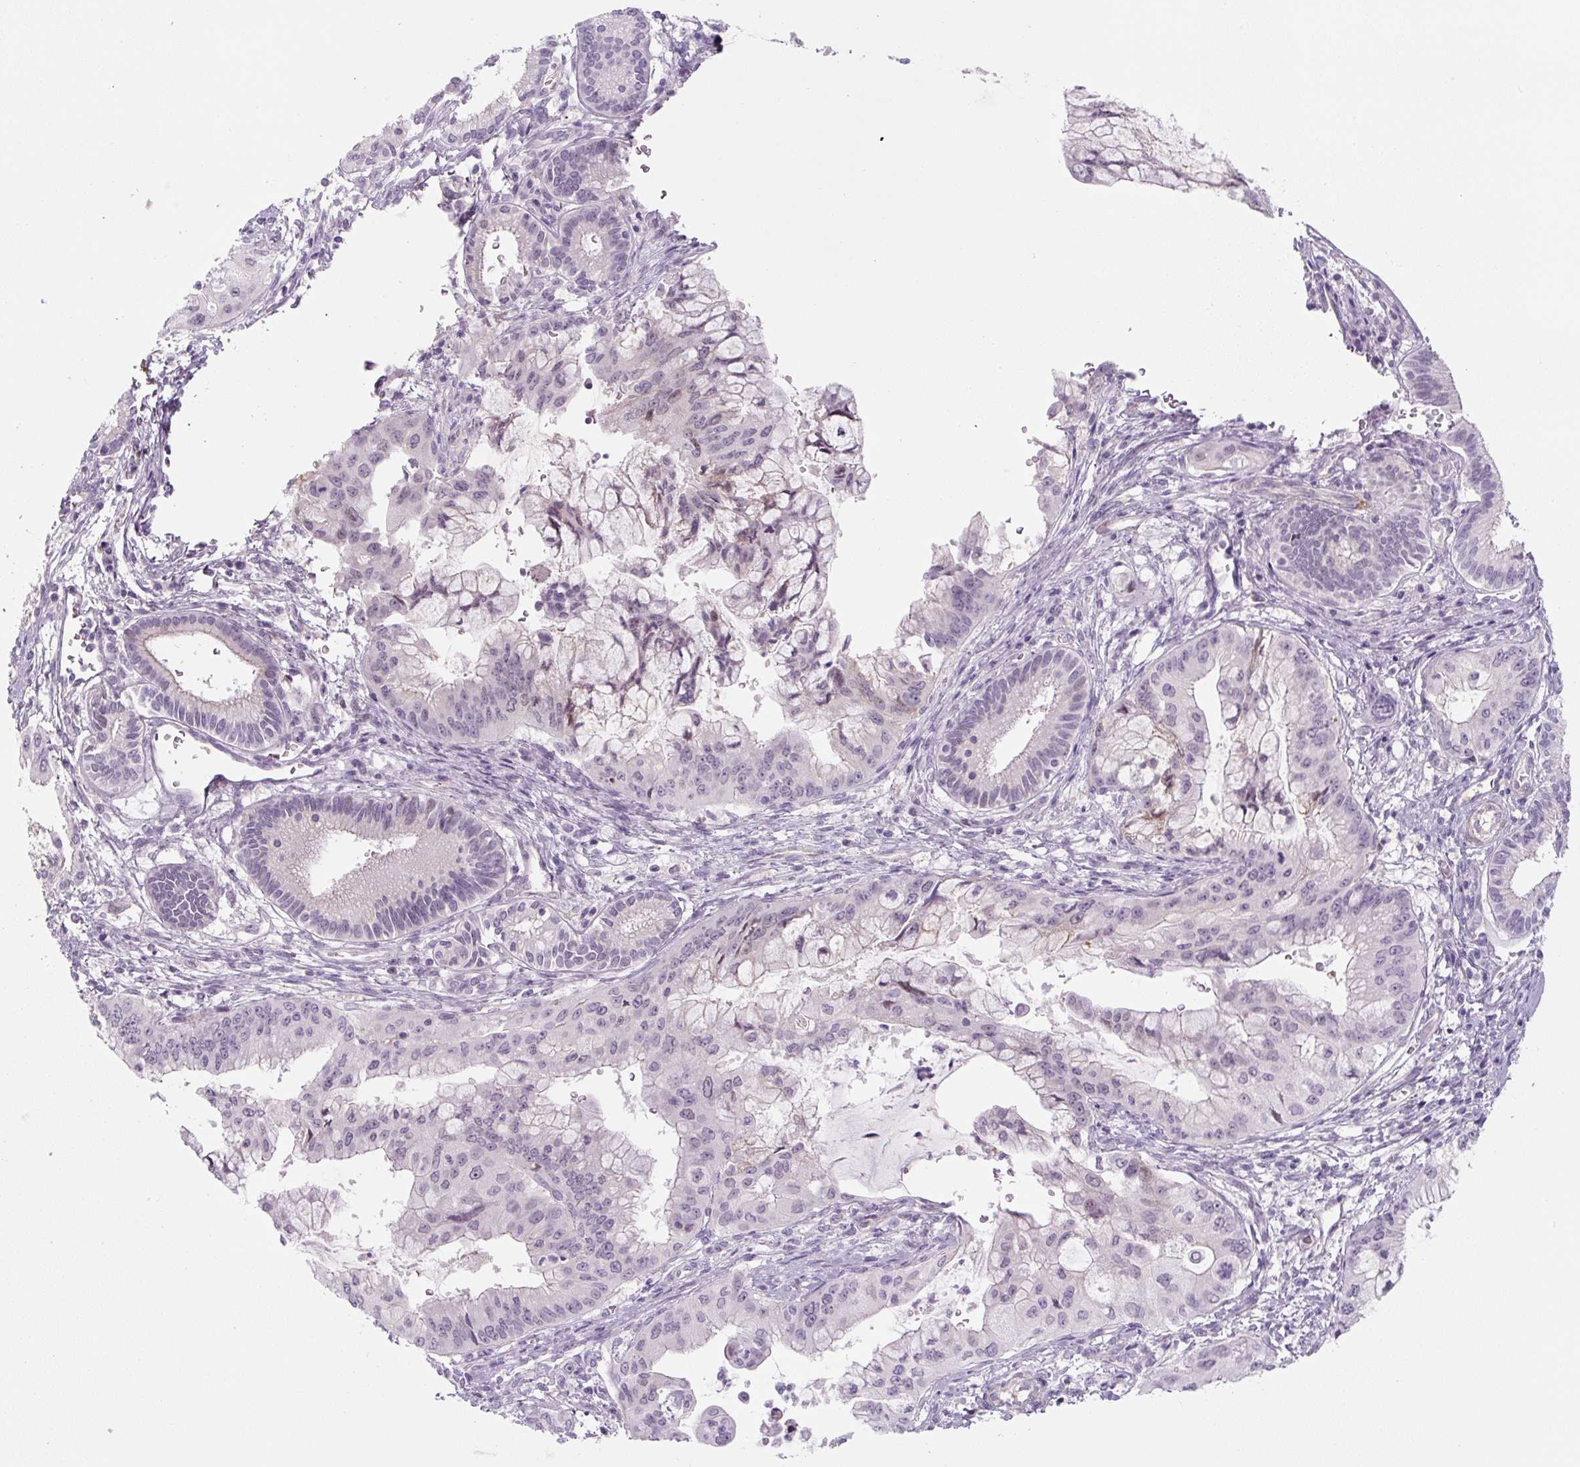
{"staining": {"intensity": "negative", "quantity": "none", "location": "none"}, "tissue": "pancreatic cancer", "cell_type": "Tumor cells", "image_type": "cancer", "snomed": [{"axis": "morphology", "description": "Adenocarcinoma, NOS"}, {"axis": "topography", "description": "Pancreas"}], "caption": "This is an IHC image of human adenocarcinoma (pancreatic). There is no positivity in tumor cells.", "gene": "PRM1", "patient": {"sex": "male", "age": 46}}